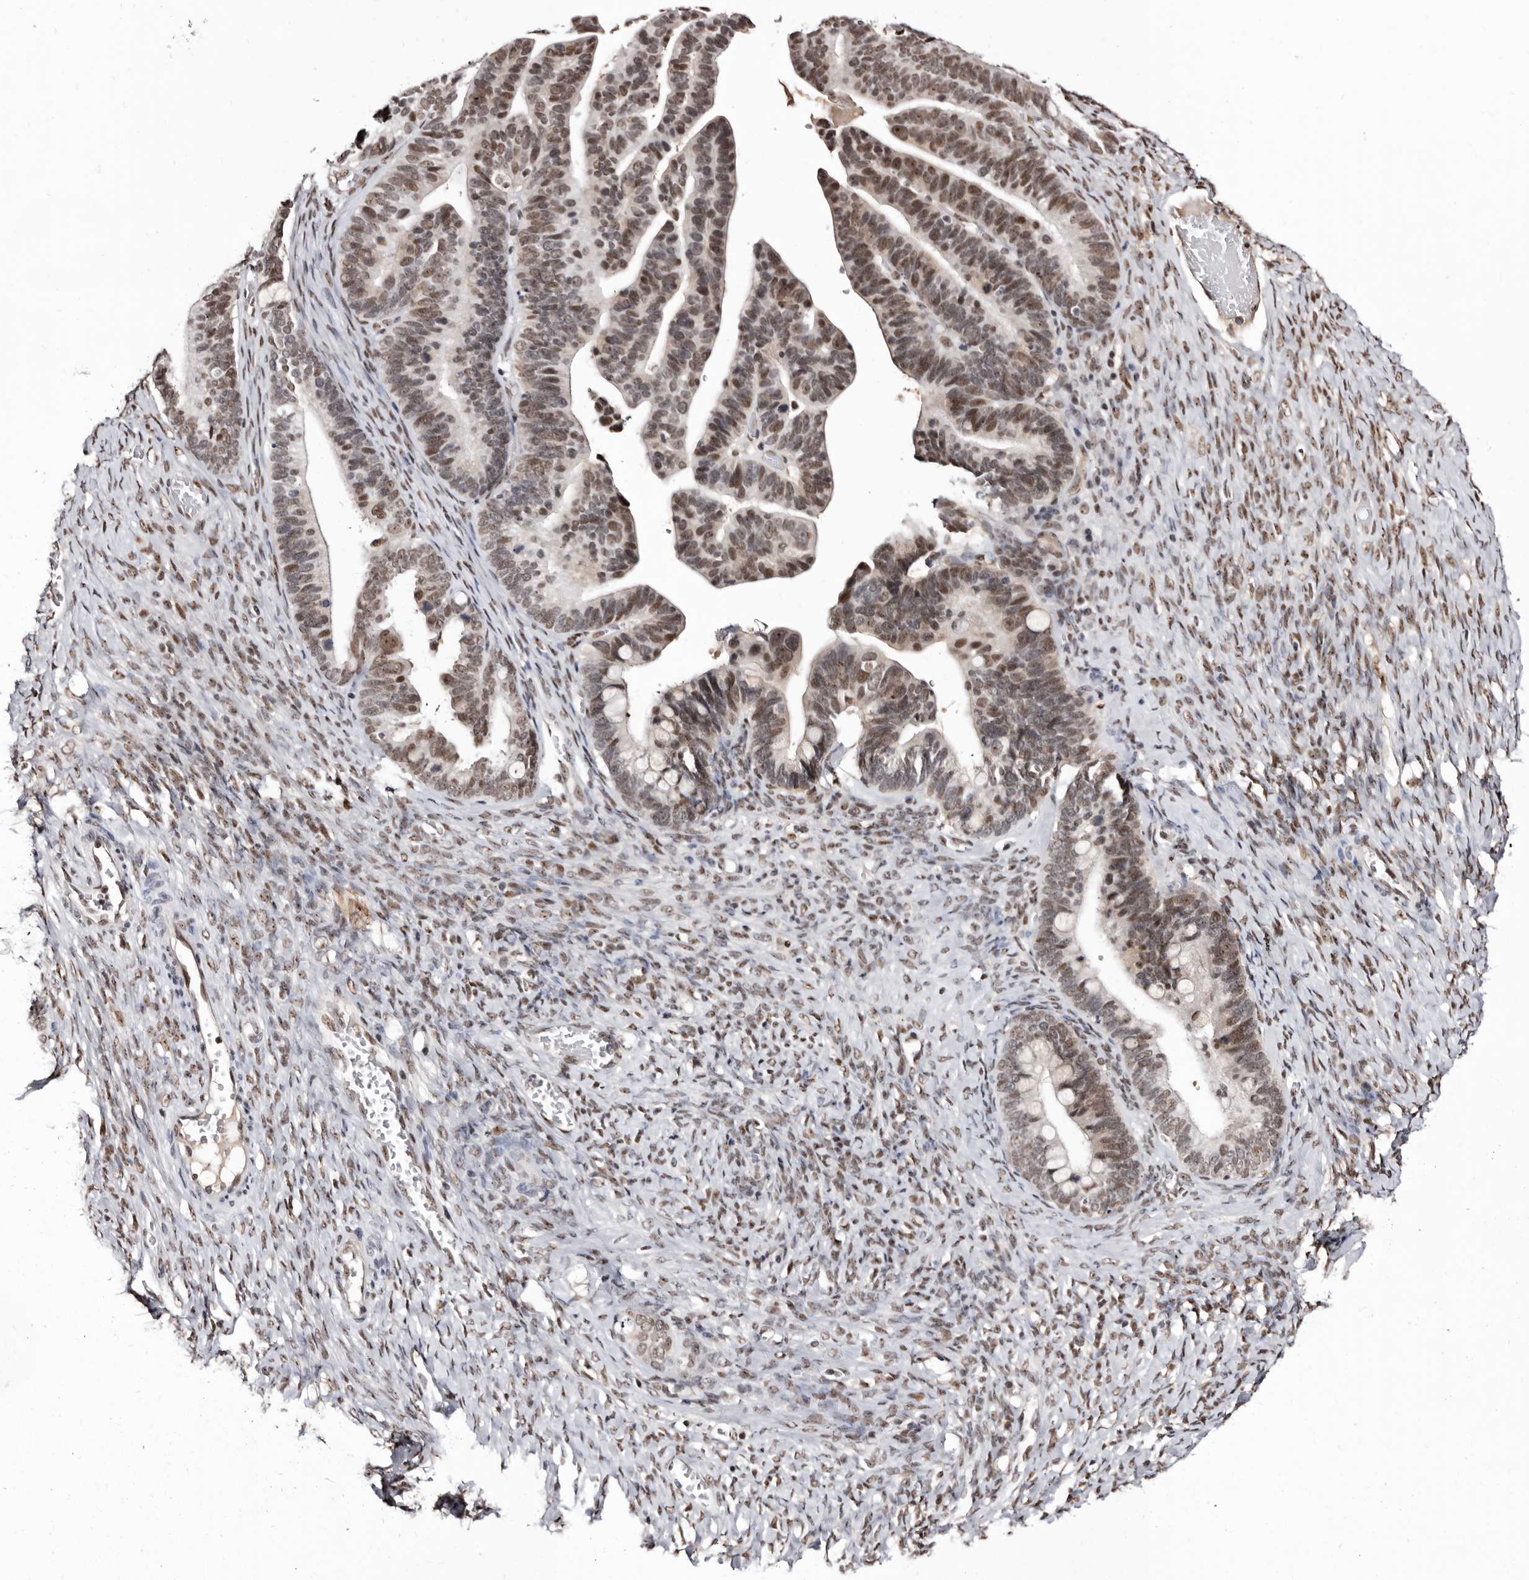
{"staining": {"intensity": "moderate", "quantity": ">75%", "location": "nuclear"}, "tissue": "ovarian cancer", "cell_type": "Tumor cells", "image_type": "cancer", "snomed": [{"axis": "morphology", "description": "Cystadenocarcinoma, serous, NOS"}, {"axis": "topography", "description": "Ovary"}], "caption": "A high-resolution image shows immunohistochemistry staining of ovarian serous cystadenocarcinoma, which exhibits moderate nuclear positivity in approximately >75% of tumor cells. (IHC, brightfield microscopy, high magnification).", "gene": "ANAPC11", "patient": {"sex": "female", "age": 56}}